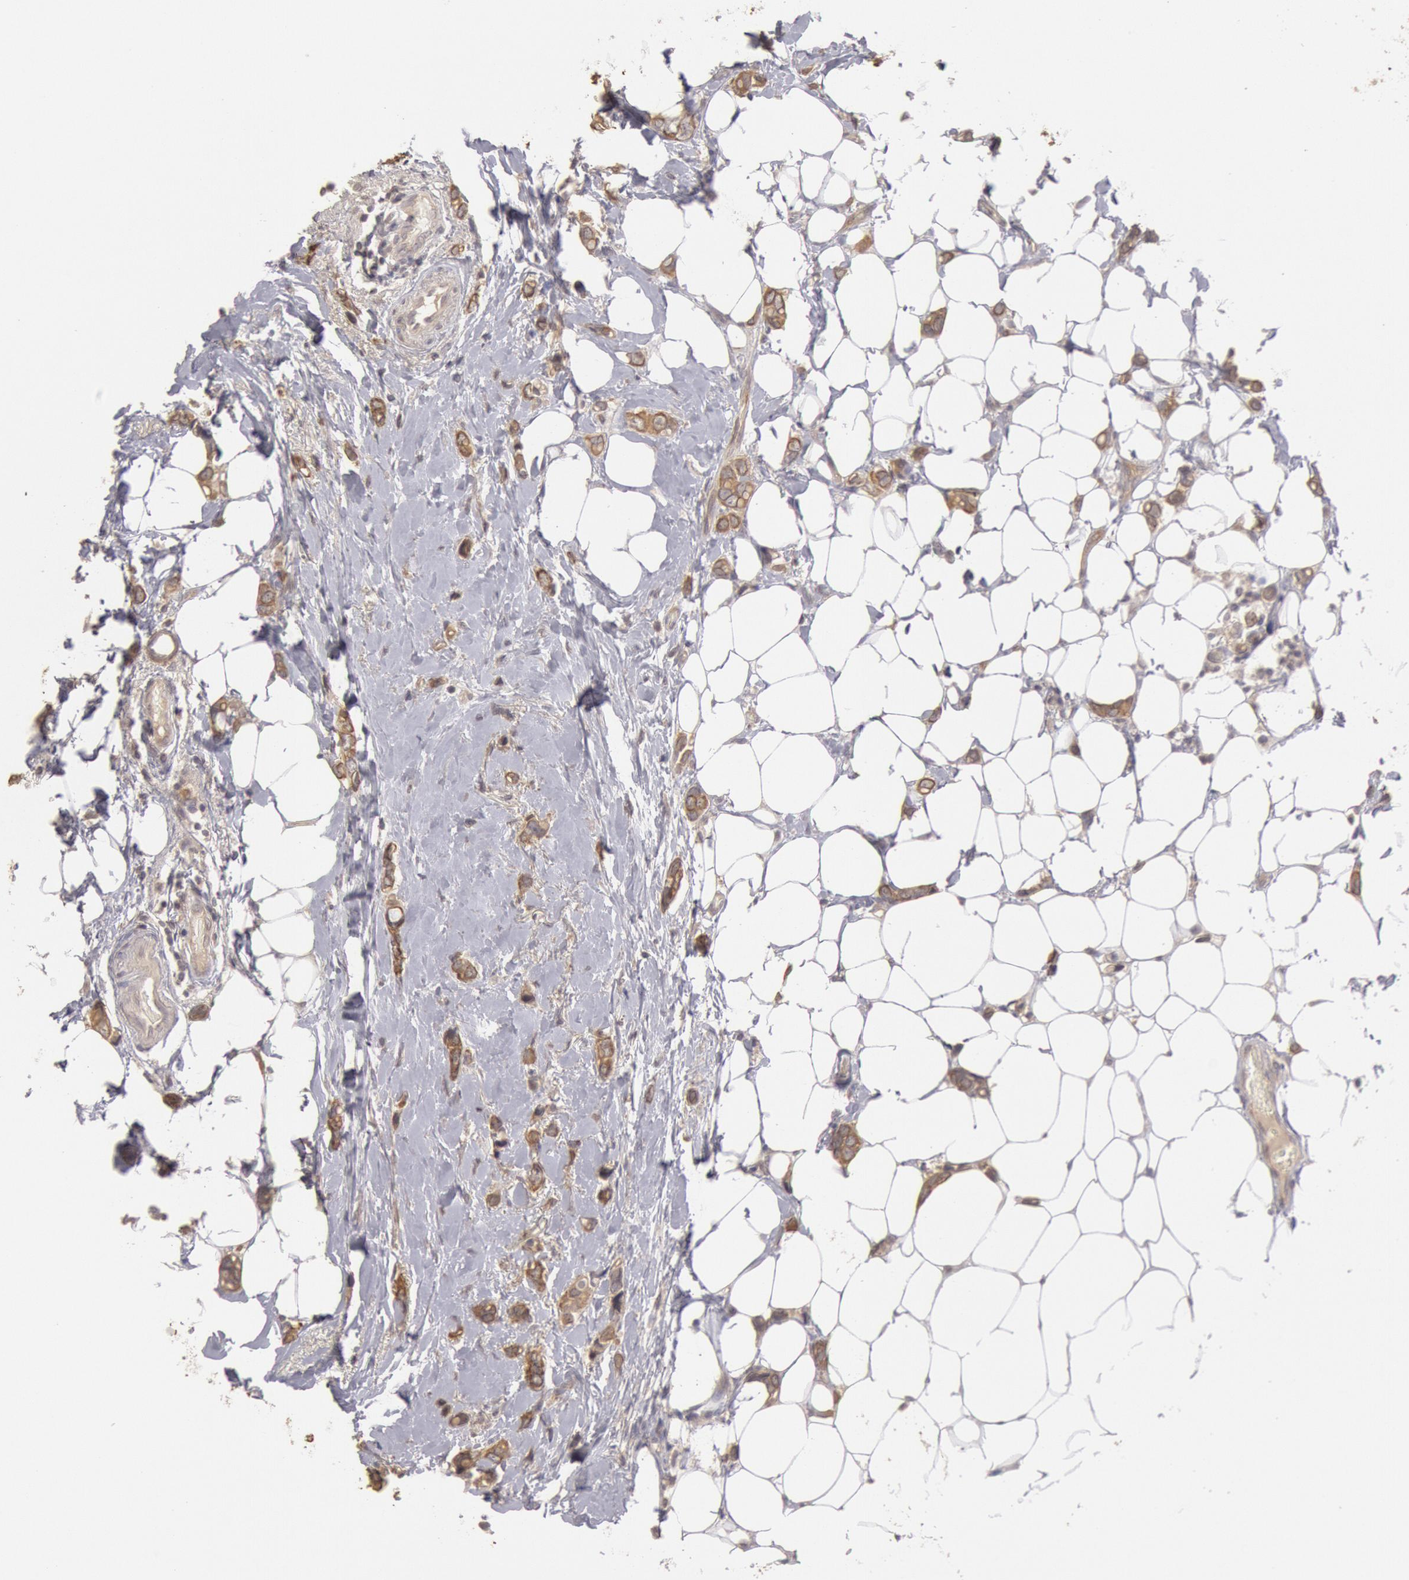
{"staining": {"intensity": "moderate", "quantity": ">75%", "location": "cytoplasmic/membranous"}, "tissue": "breast cancer", "cell_type": "Tumor cells", "image_type": "cancer", "snomed": [{"axis": "morphology", "description": "Duct carcinoma"}, {"axis": "topography", "description": "Breast"}], "caption": "Breast cancer (invasive ductal carcinoma) stained with DAB (3,3'-diaminobenzidine) immunohistochemistry (IHC) demonstrates medium levels of moderate cytoplasmic/membranous expression in about >75% of tumor cells.", "gene": "ZFP36L1", "patient": {"sex": "female", "age": 72}}